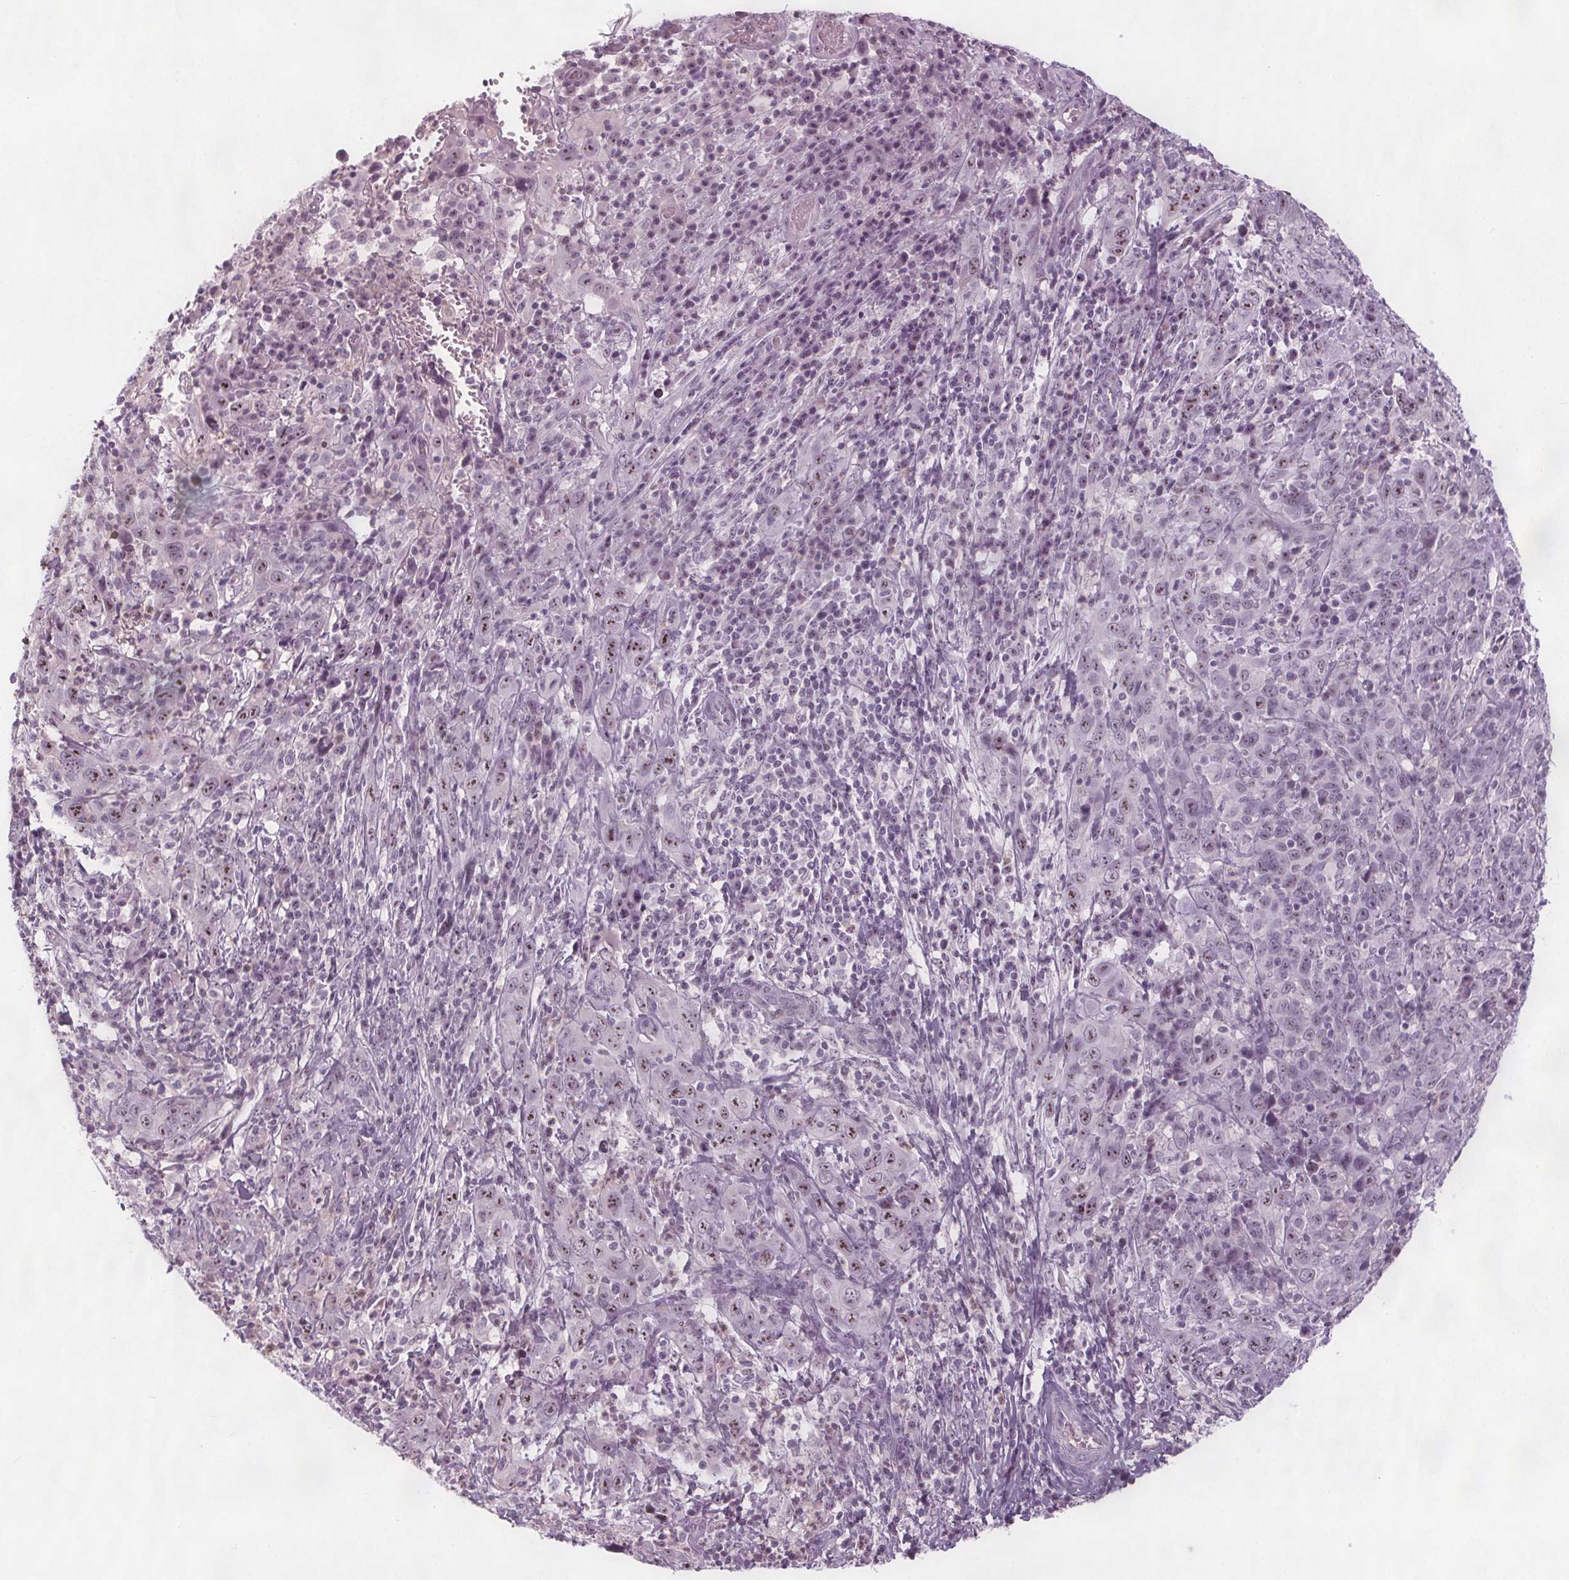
{"staining": {"intensity": "moderate", "quantity": "25%-75%", "location": "nuclear"}, "tissue": "cervical cancer", "cell_type": "Tumor cells", "image_type": "cancer", "snomed": [{"axis": "morphology", "description": "Squamous cell carcinoma, NOS"}, {"axis": "topography", "description": "Cervix"}], "caption": "Protein expression analysis of cervical cancer reveals moderate nuclear positivity in about 25%-75% of tumor cells. (Stains: DAB in brown, nuclei in blue, Microscopy: brightfield microscopy at high magnification).", "gene": "NOLC1", "patient": {"sex": "female", "age": 46}}